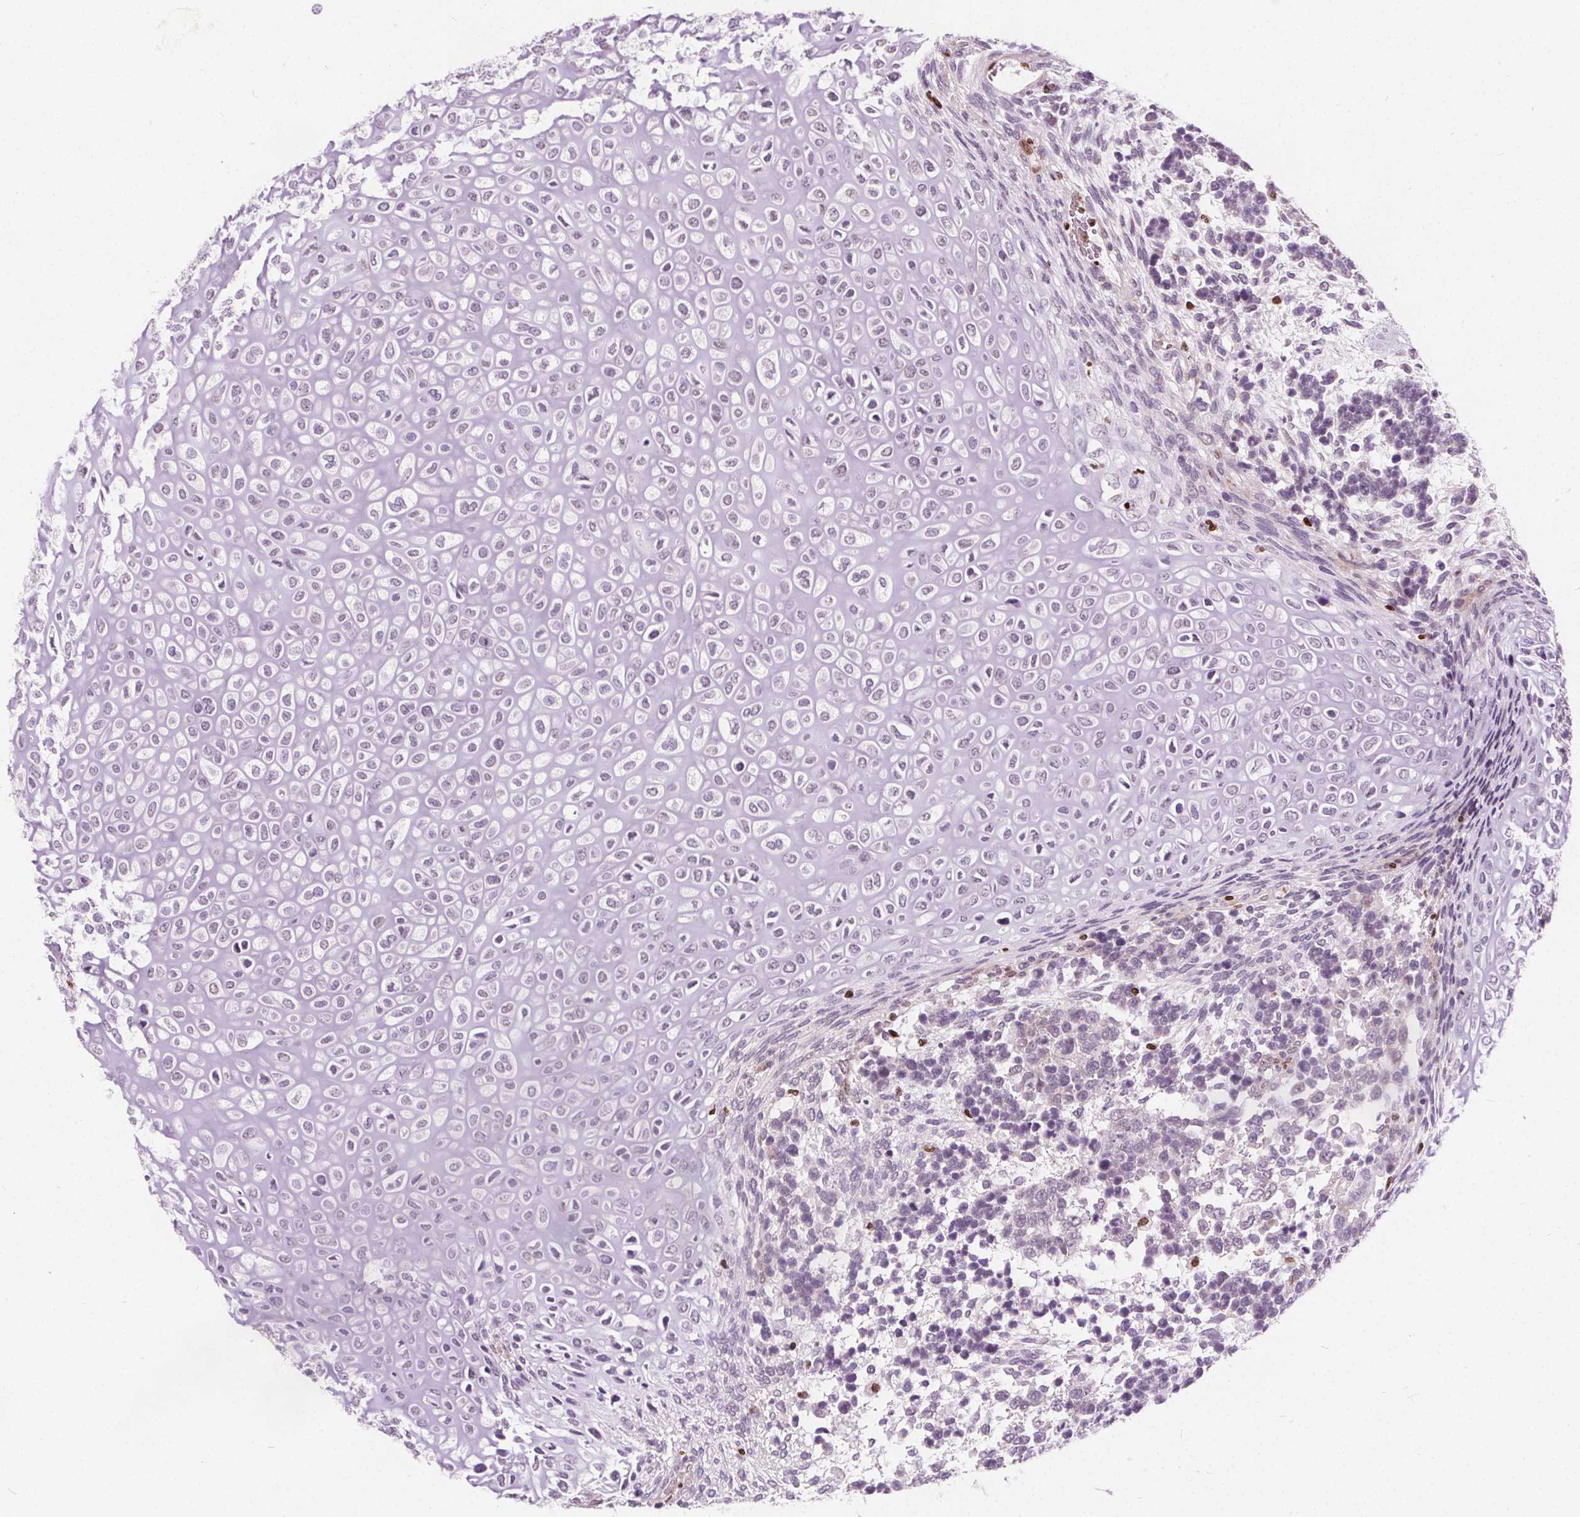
{"staining": {"intensity": "moderate", "quantity": "25%-75%", "location": "nuclear"}, "tissue": "testis cancer", "cell_type": "Tumor cells", "image_type": "cancer", "snomed": [{"axis": "morphology", "description": "Carcinoma, Embryonal, NOS"}, {"axis": "topography", "description": "Testis"}], "caption": "Brown immunohistochemical staining in testis cancer reveals moderate nuclear expression in approximately 25%-75% of tumor cells. The protein is stained brown, and the nuclei are stained in blue (DAB IHC with brightfield microscopy, high magnification).", "gene": "ISLR2", "patient": {"sex": "male", "age": 23}}